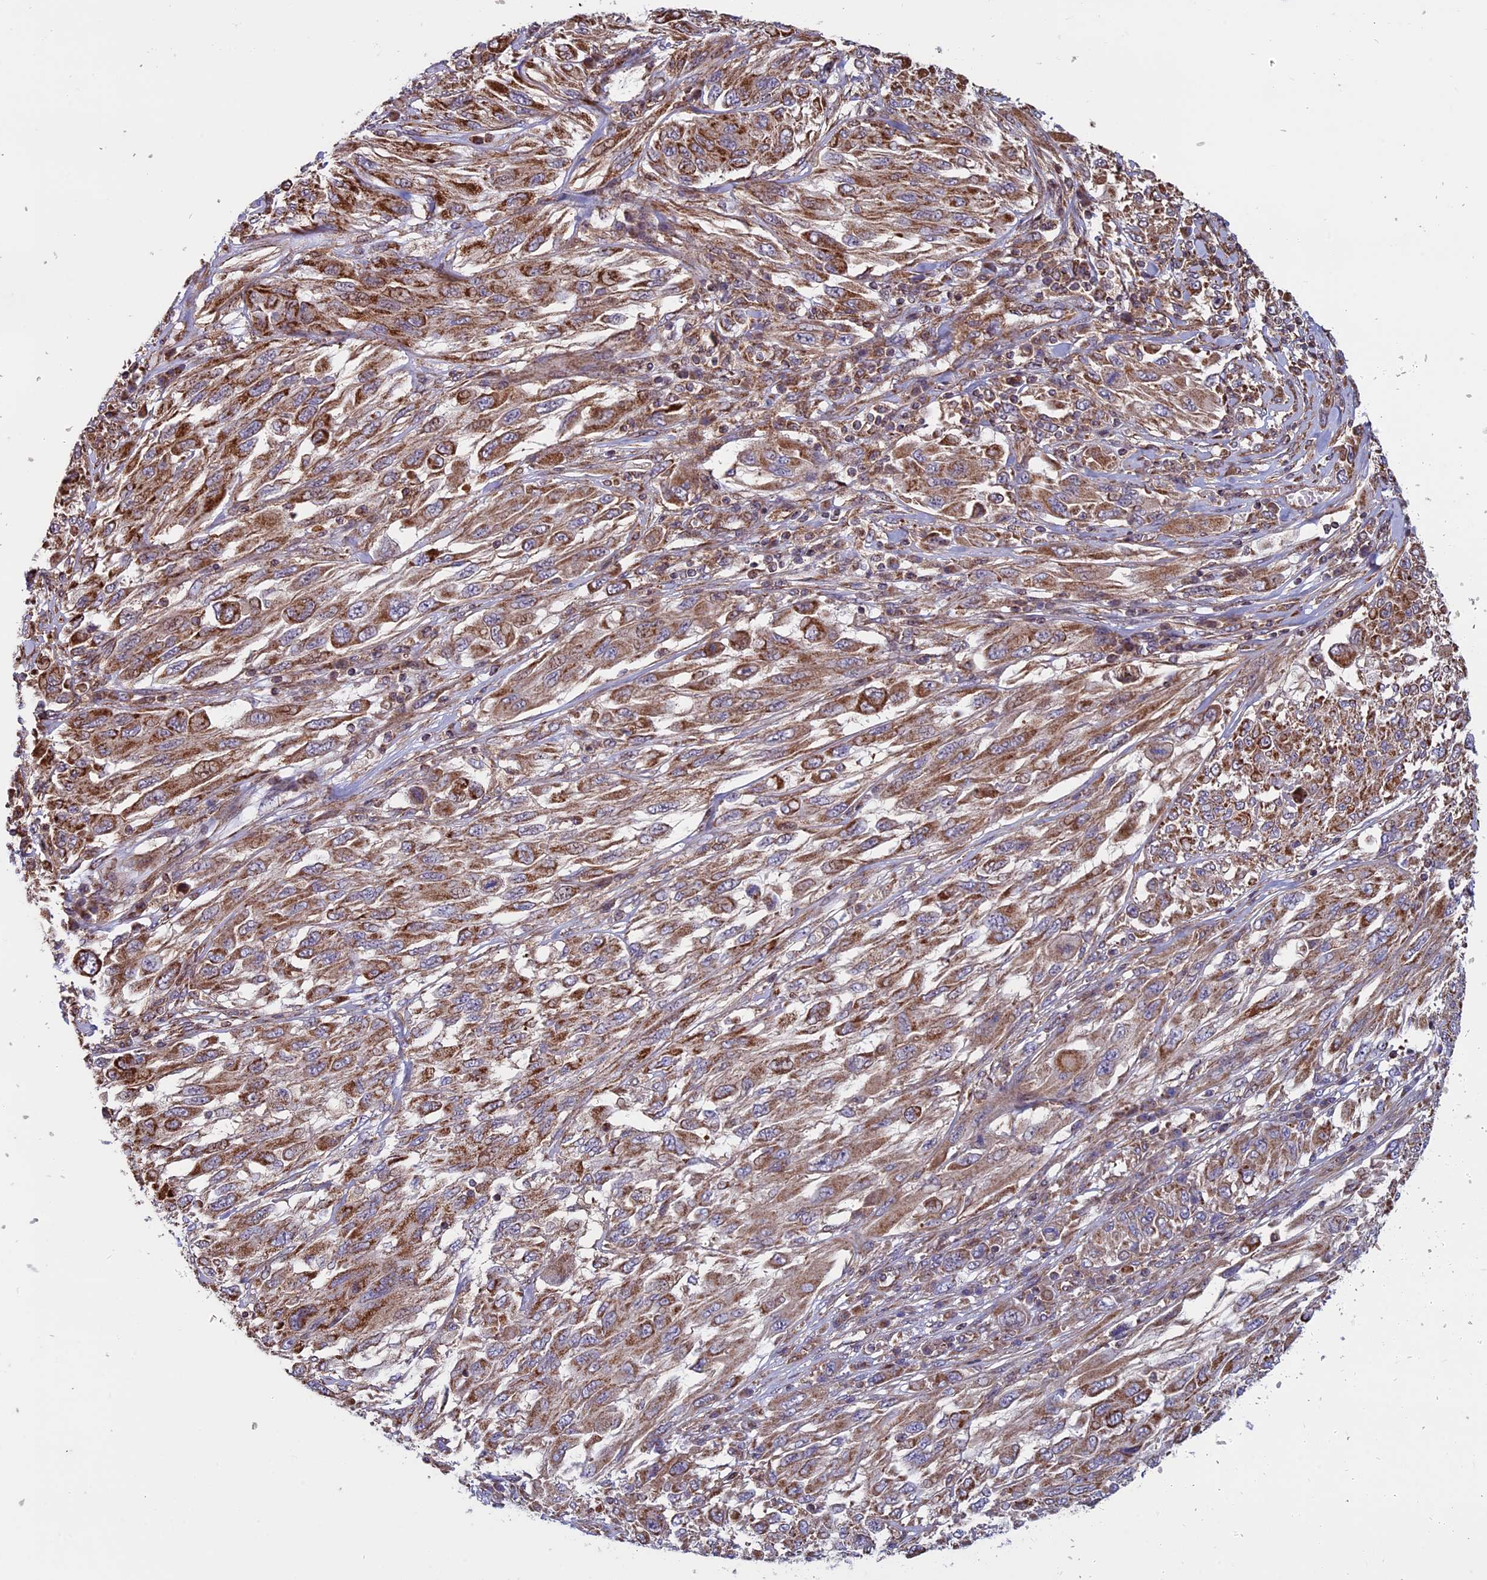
{"staining": {"intensity": "moderate", "quantity": ">75%", "location": "cytoplasmic/membranous"}, "tissue": "melanoma", "cell_type": "Tumor cells", "image_type": "cancer", "snomed": [{"axis": "morphology", "description": "Malignant melanoma, NOS"}, {"axis": "topography", "description": "Skin"}], "caption": "Protein staining by immunohistochemistry reveals moderate cytoplasmic/membranous staining in about >75% of tumor cells in malignant melanoma.", "gene": "CCDC8", "patient": {"sex": "female", "age": 91}}